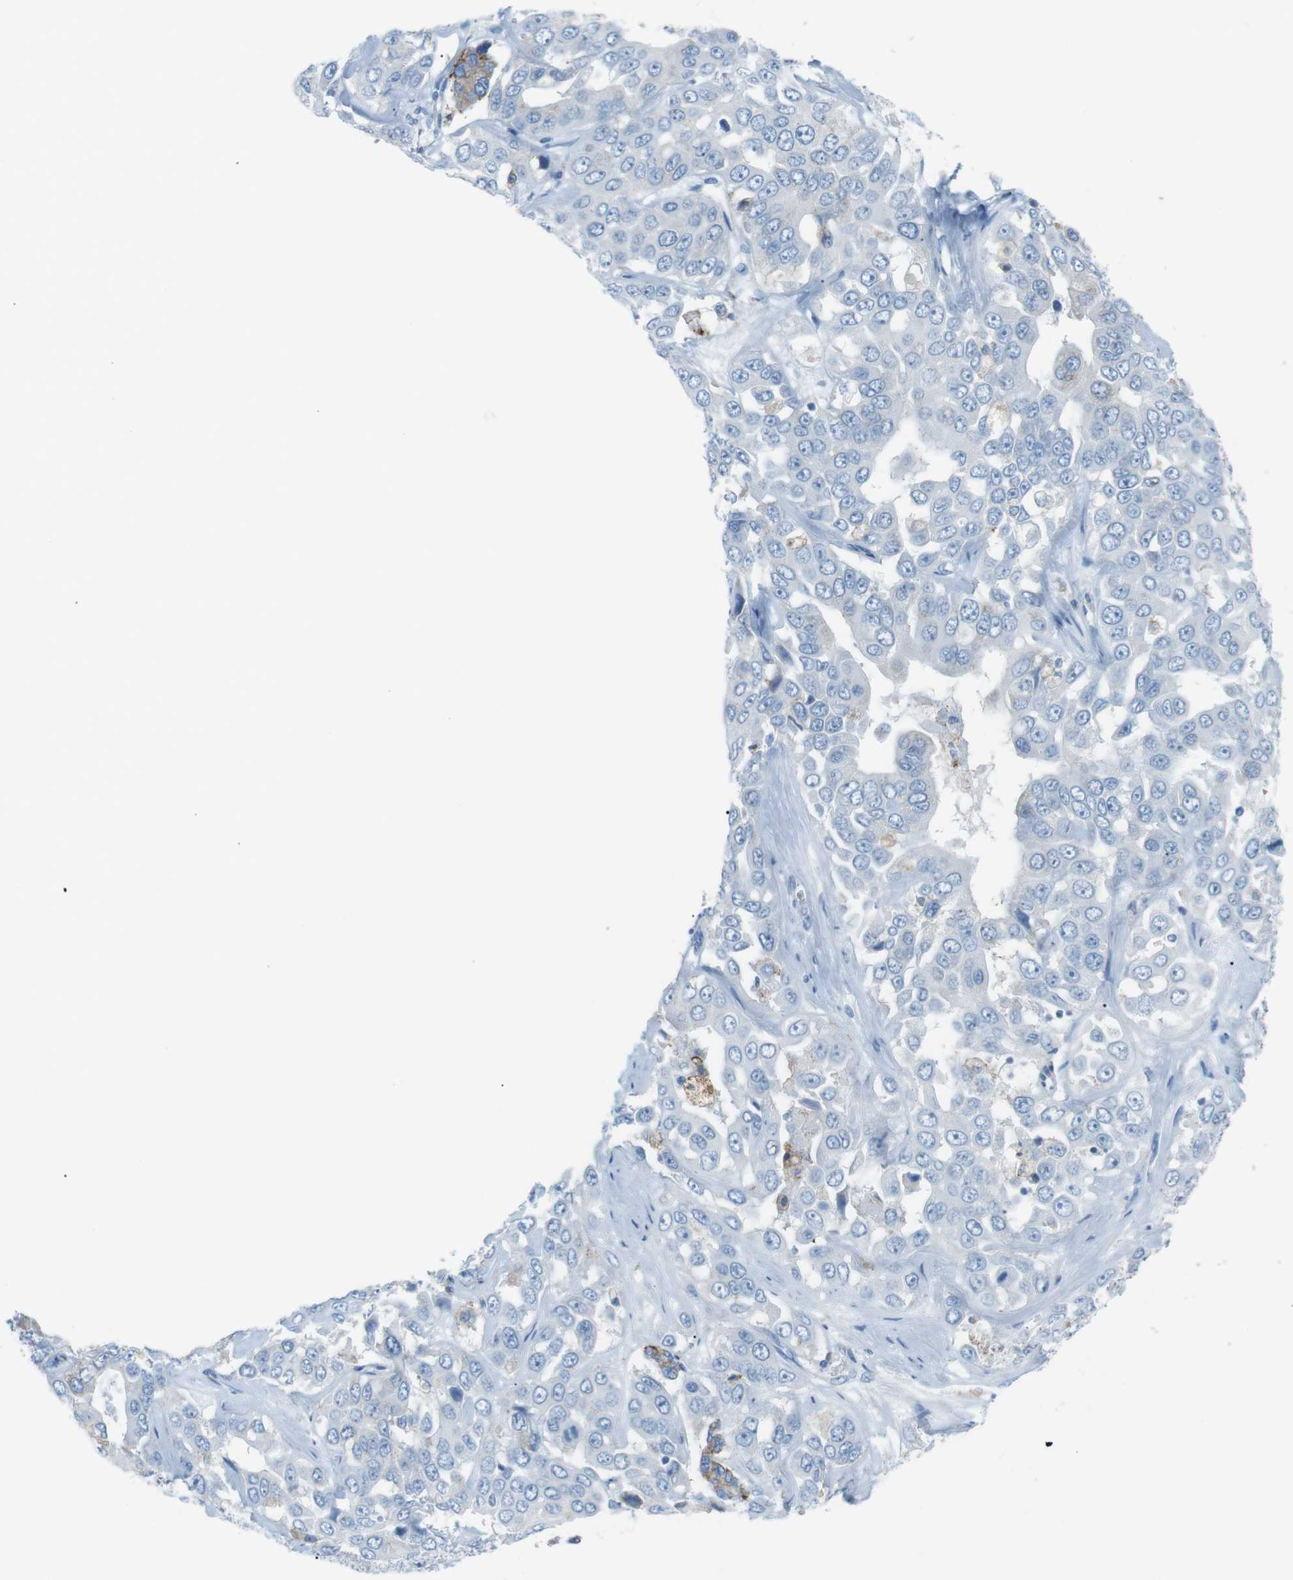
{"staining": {"intensity": "negative", "quantity": "none", "location": "none"}, "tissue": "liver cancer", "cell_type": "Tumor cells", "image_type": "cancer", "snomed": [{"axis": "morphology", "description": "Cholangiocarcinoma"}, {"axis": "topography", "description": "Liver"}], "caption": "This is an immunohistochemistry micrograph of human liver cancer. There is no staining in tumor cells.", "gene": "VAMP1", "patient": {"sex": "female", "age": 52}}